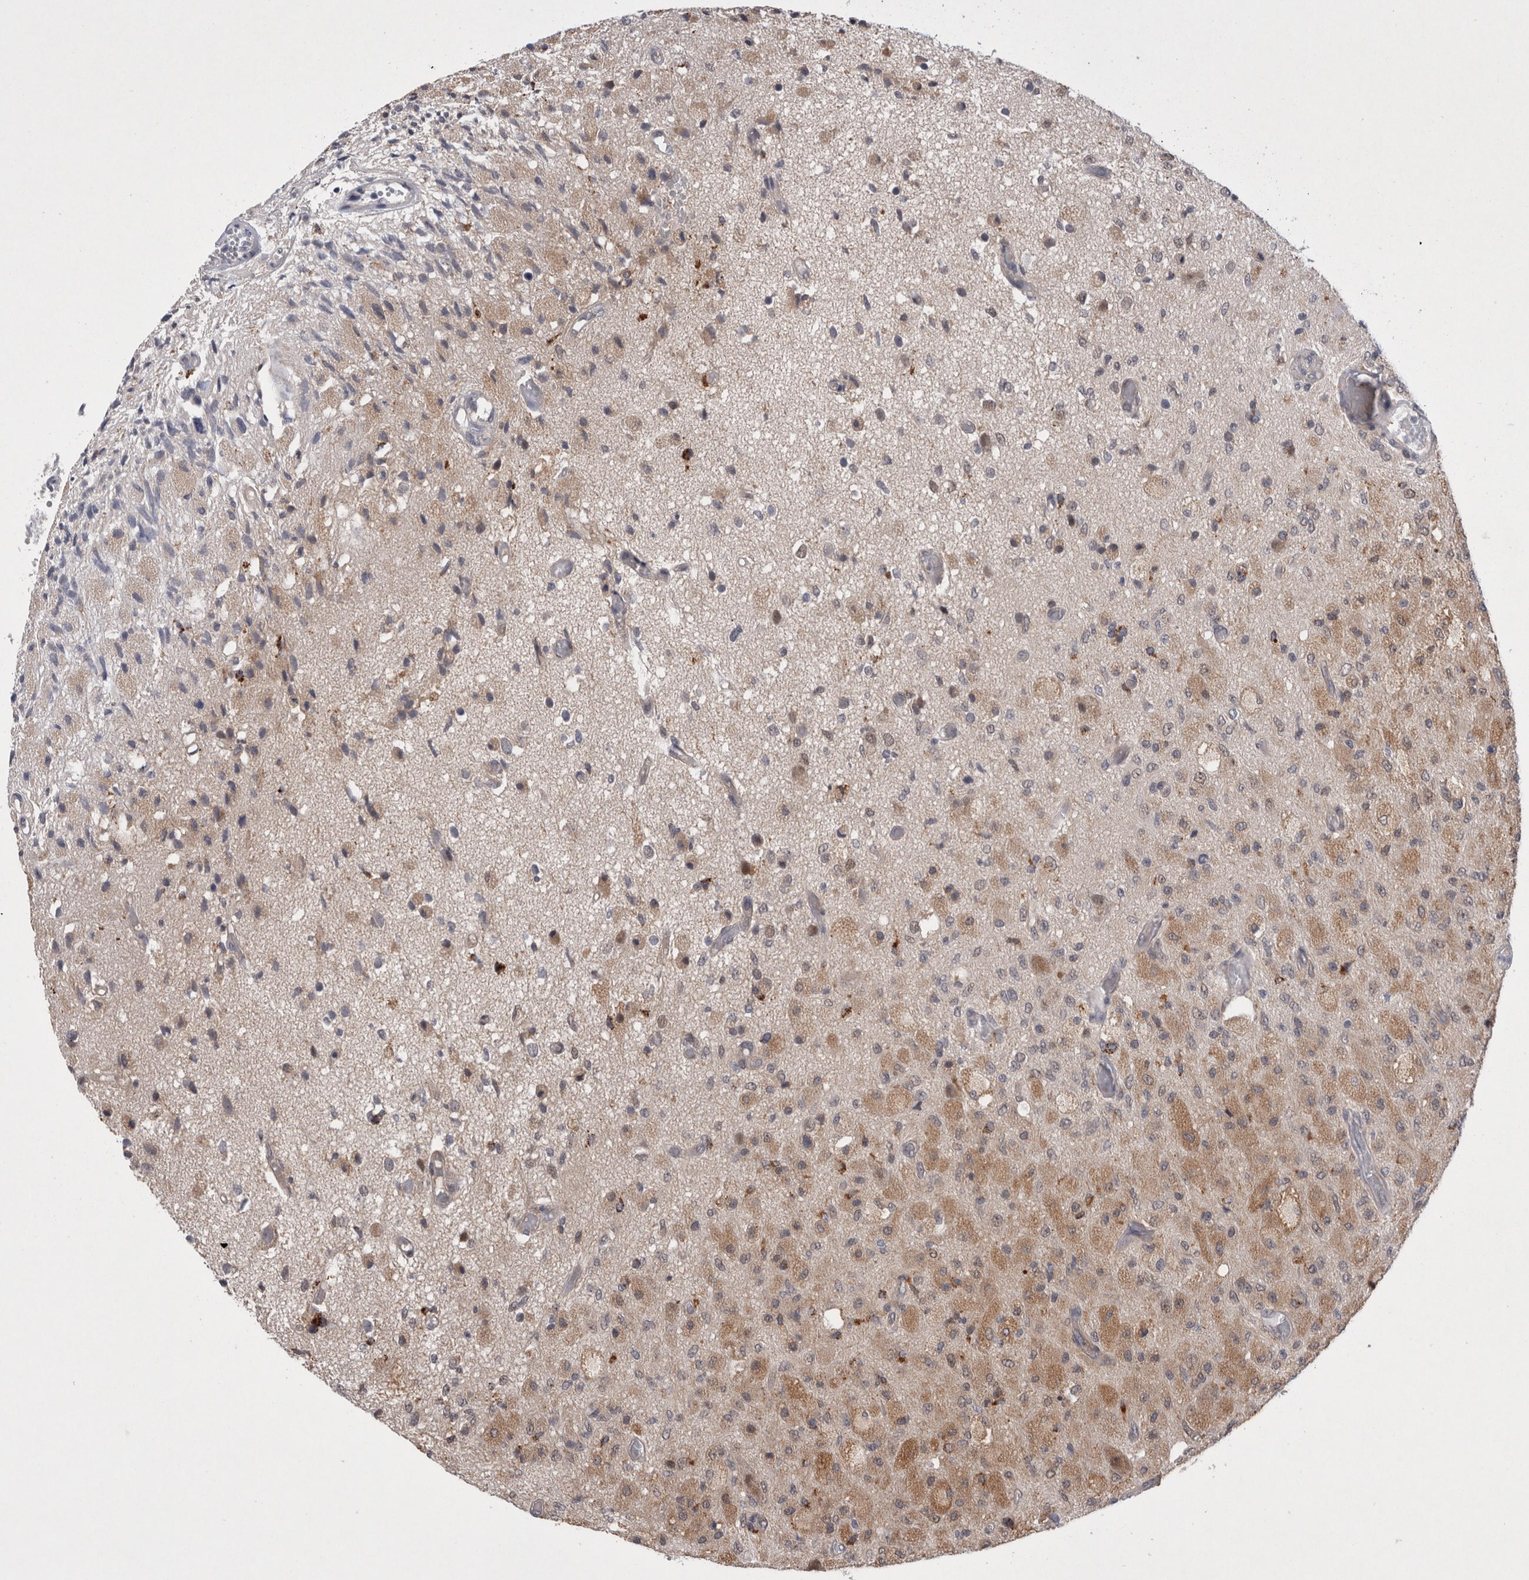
{"staining": {"intensity": "moderate", "quantity": ">75%", "location": "cytoplasmic/membranous"}, "tissue": "glioma", "cell_type": "Tumor cells", "image_type": "cancer", "snomed": [{"axis": "morphology", "description": "Normal tissue, NOS"}, {"axis": "morphology", "description": "Glioma, malignant, High grade"}, {"axis": "topography", "description": "Cerebral cortex"}], "caption": "Human malignant high-grade glioma stained with a protein marker exhibits moderate staining in tumor cells.", "gene": "MRPL37", "patient": {"sex": "male", "age": 77}}